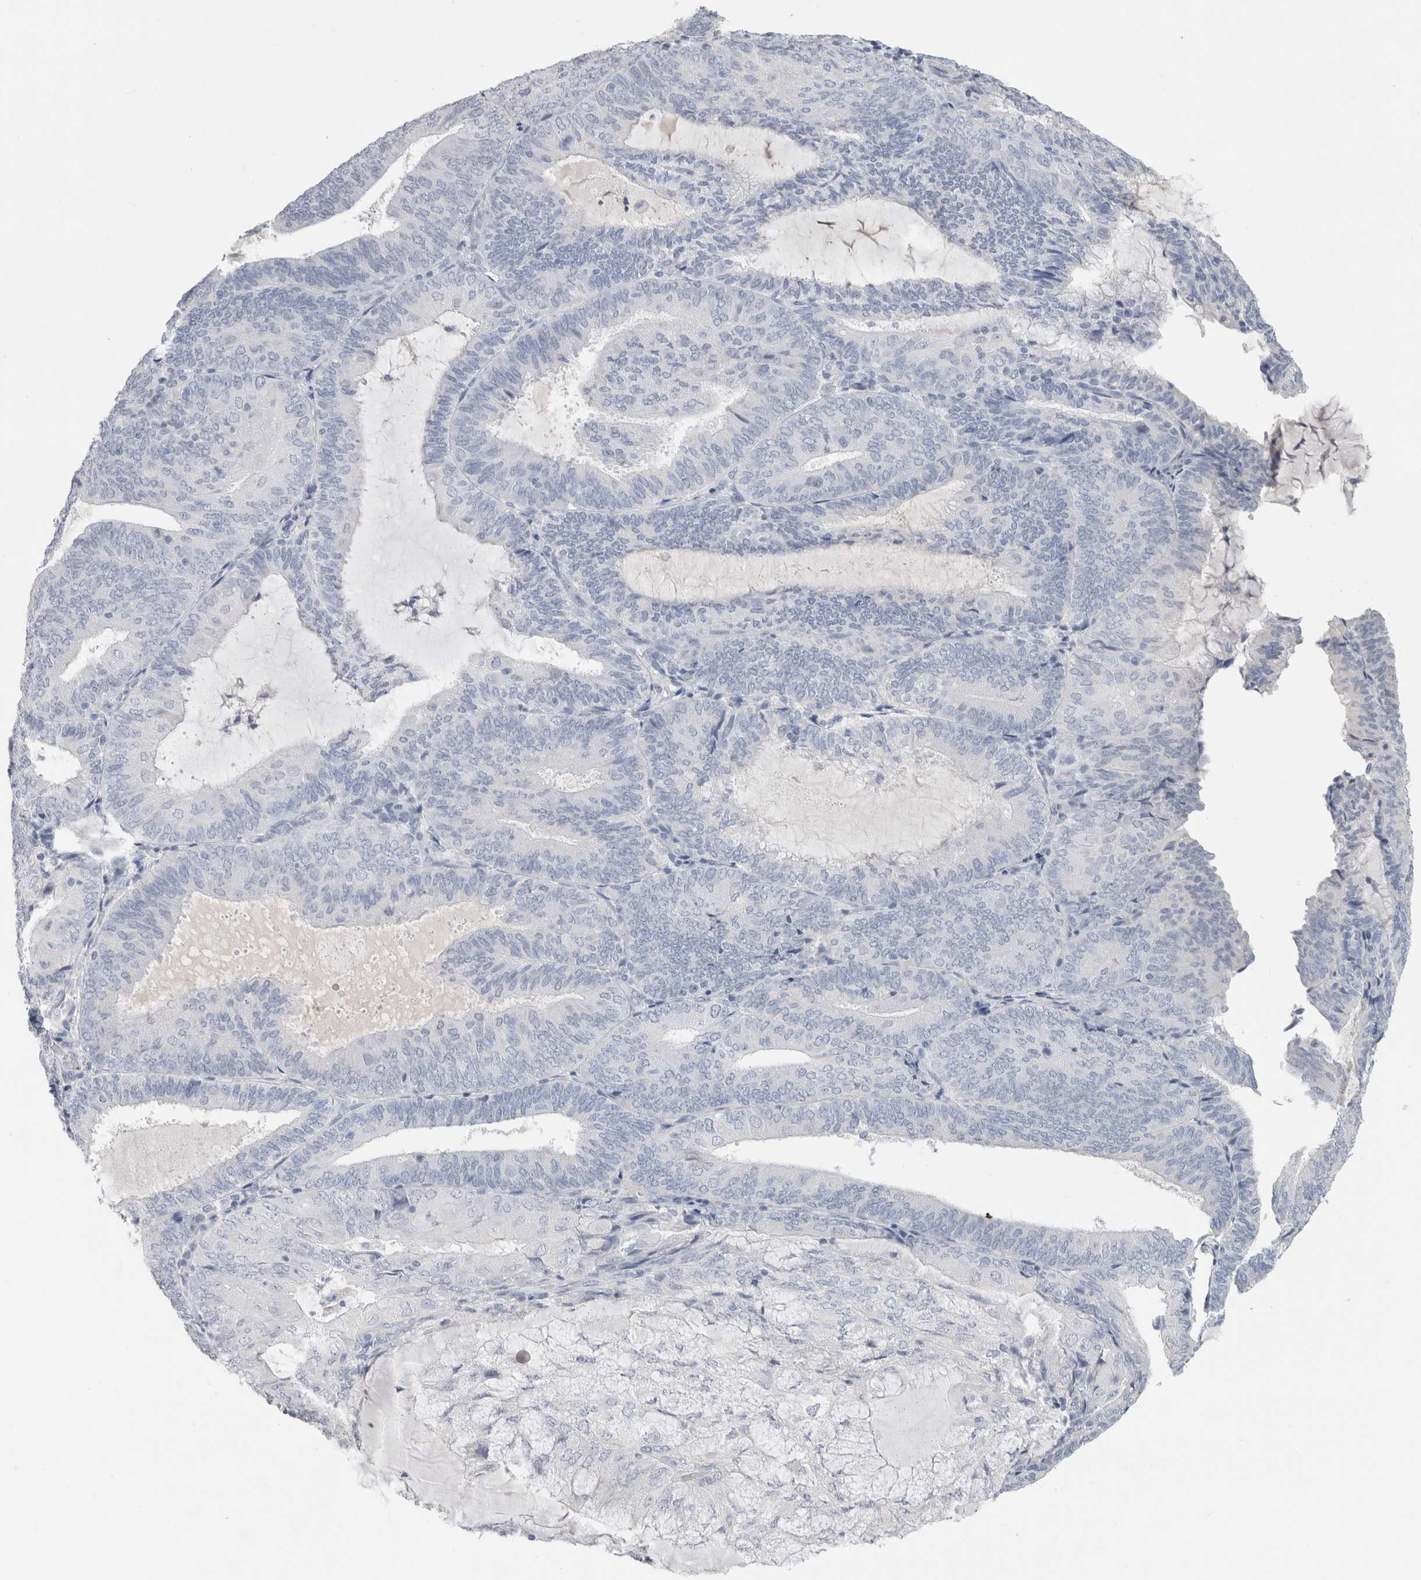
{"staining": {"intensity": "negative", "quantity": "none", "location": "none"}, "tissue": "endometrial cancer", "cell_type": "Tumor cells", "image_type": "cancer", "snomed": [{"axis": "morphology", "description": "Adenocarcinoma, NOS"}, {"axis": "topography", "description": "Endometrium"}], "caption": "Endometrial cancer was stained to show a protein in brown. There is no significant staining in tumor cells.", "gene": "BCAN", "patient": {"sex": "female", "age": 81}}